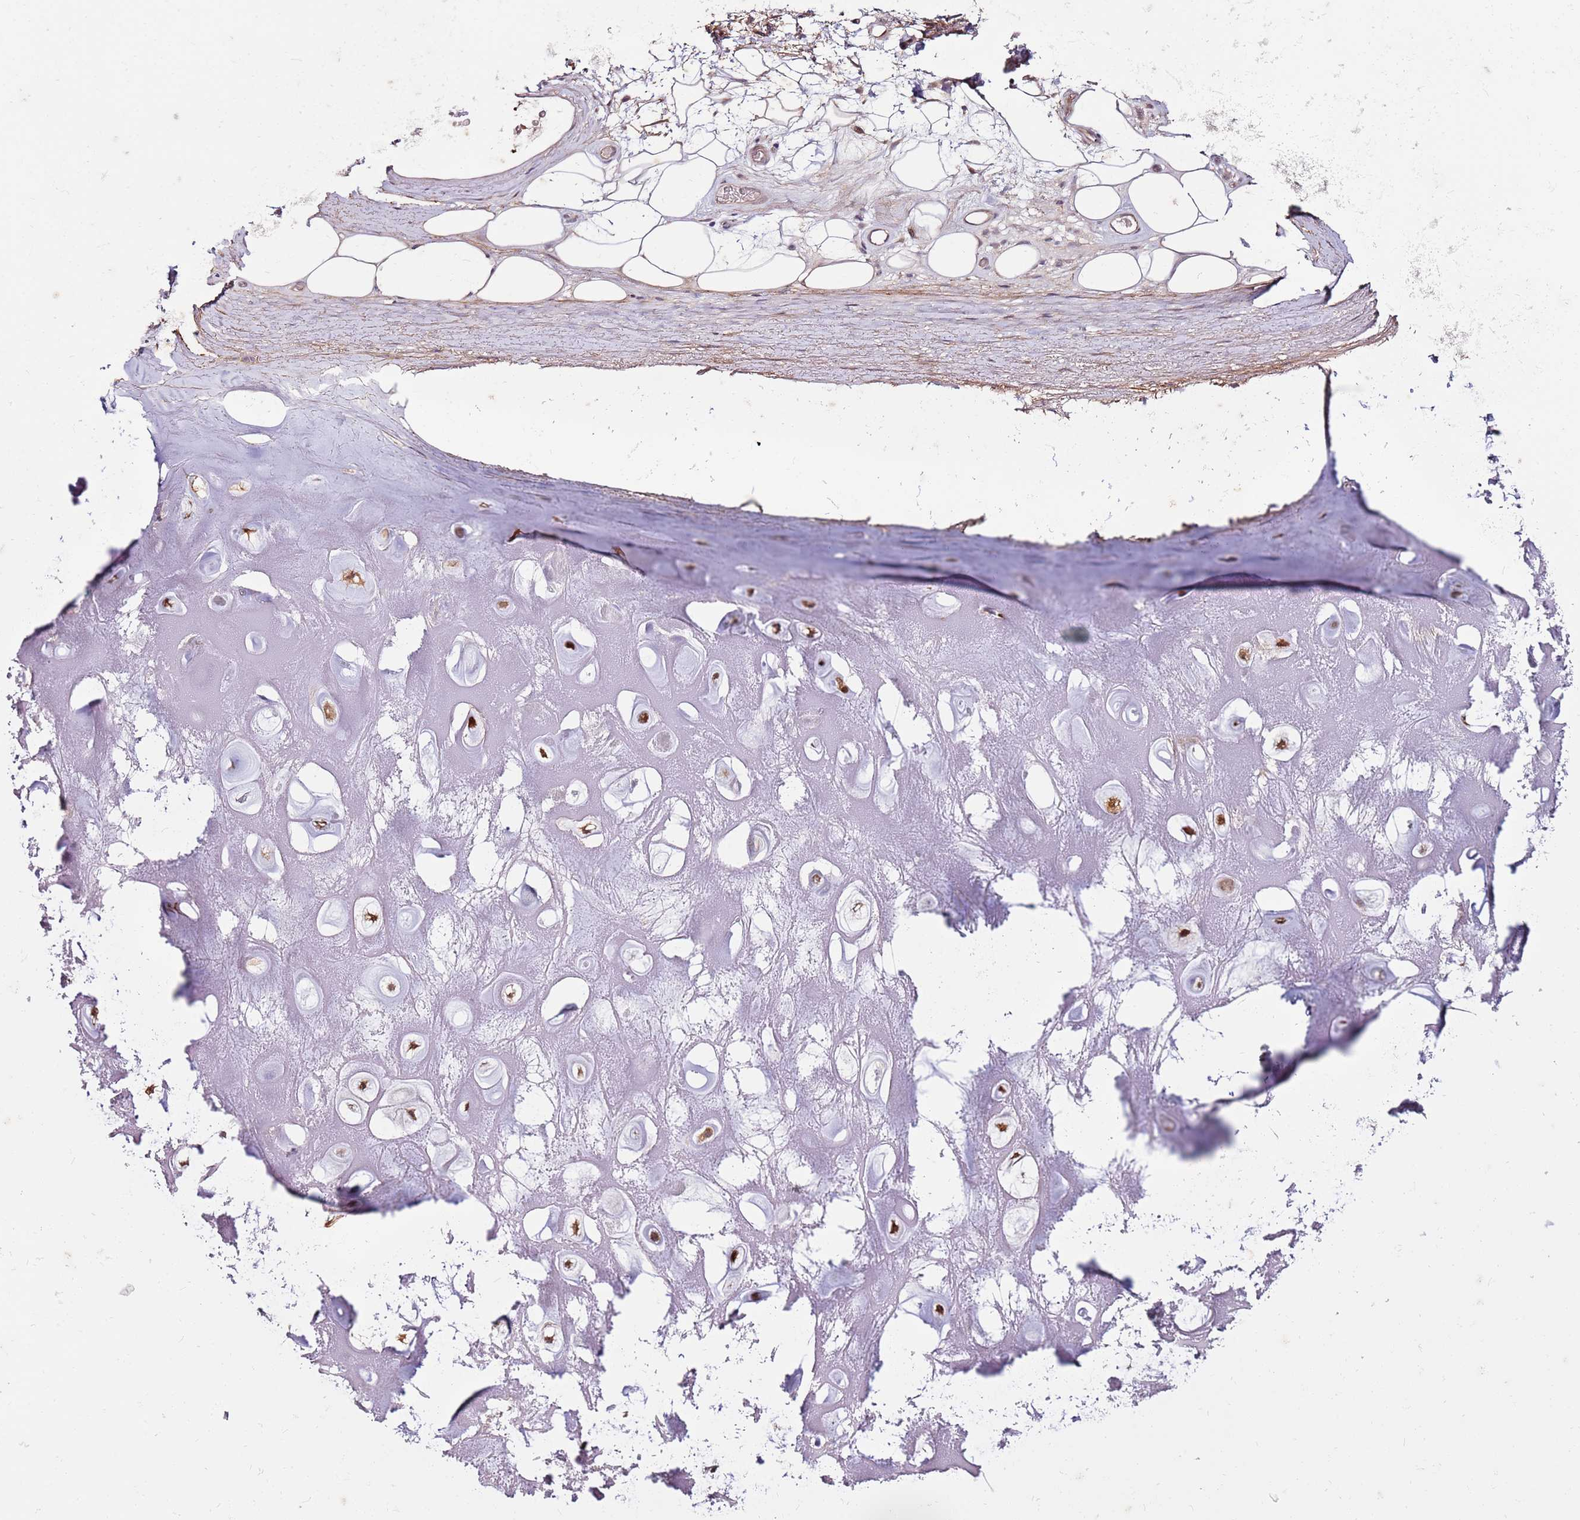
{"staining": {"intensity": "moderate", "quantity": "<25%", "location": "cytoplasmic/membranous"}, "tissue": "adipose tissue", "cell_type": "Adipocytes", "image_type": "normal", "snomed": [{"axis": "morphology", "description": "Normal tissue, NOS"}, {"axis": "topography", "description": "Cartilage tissue"}], "caption": "Immunohistochemical staining of normal human adipose tissue reveals low levels of moderate cytoplasmic/membranous expression in about <25% of adipocytes. Nuclei are stained in blue.", "gene": "MTG2", "patient": {"sex": "male", "age": 81}}